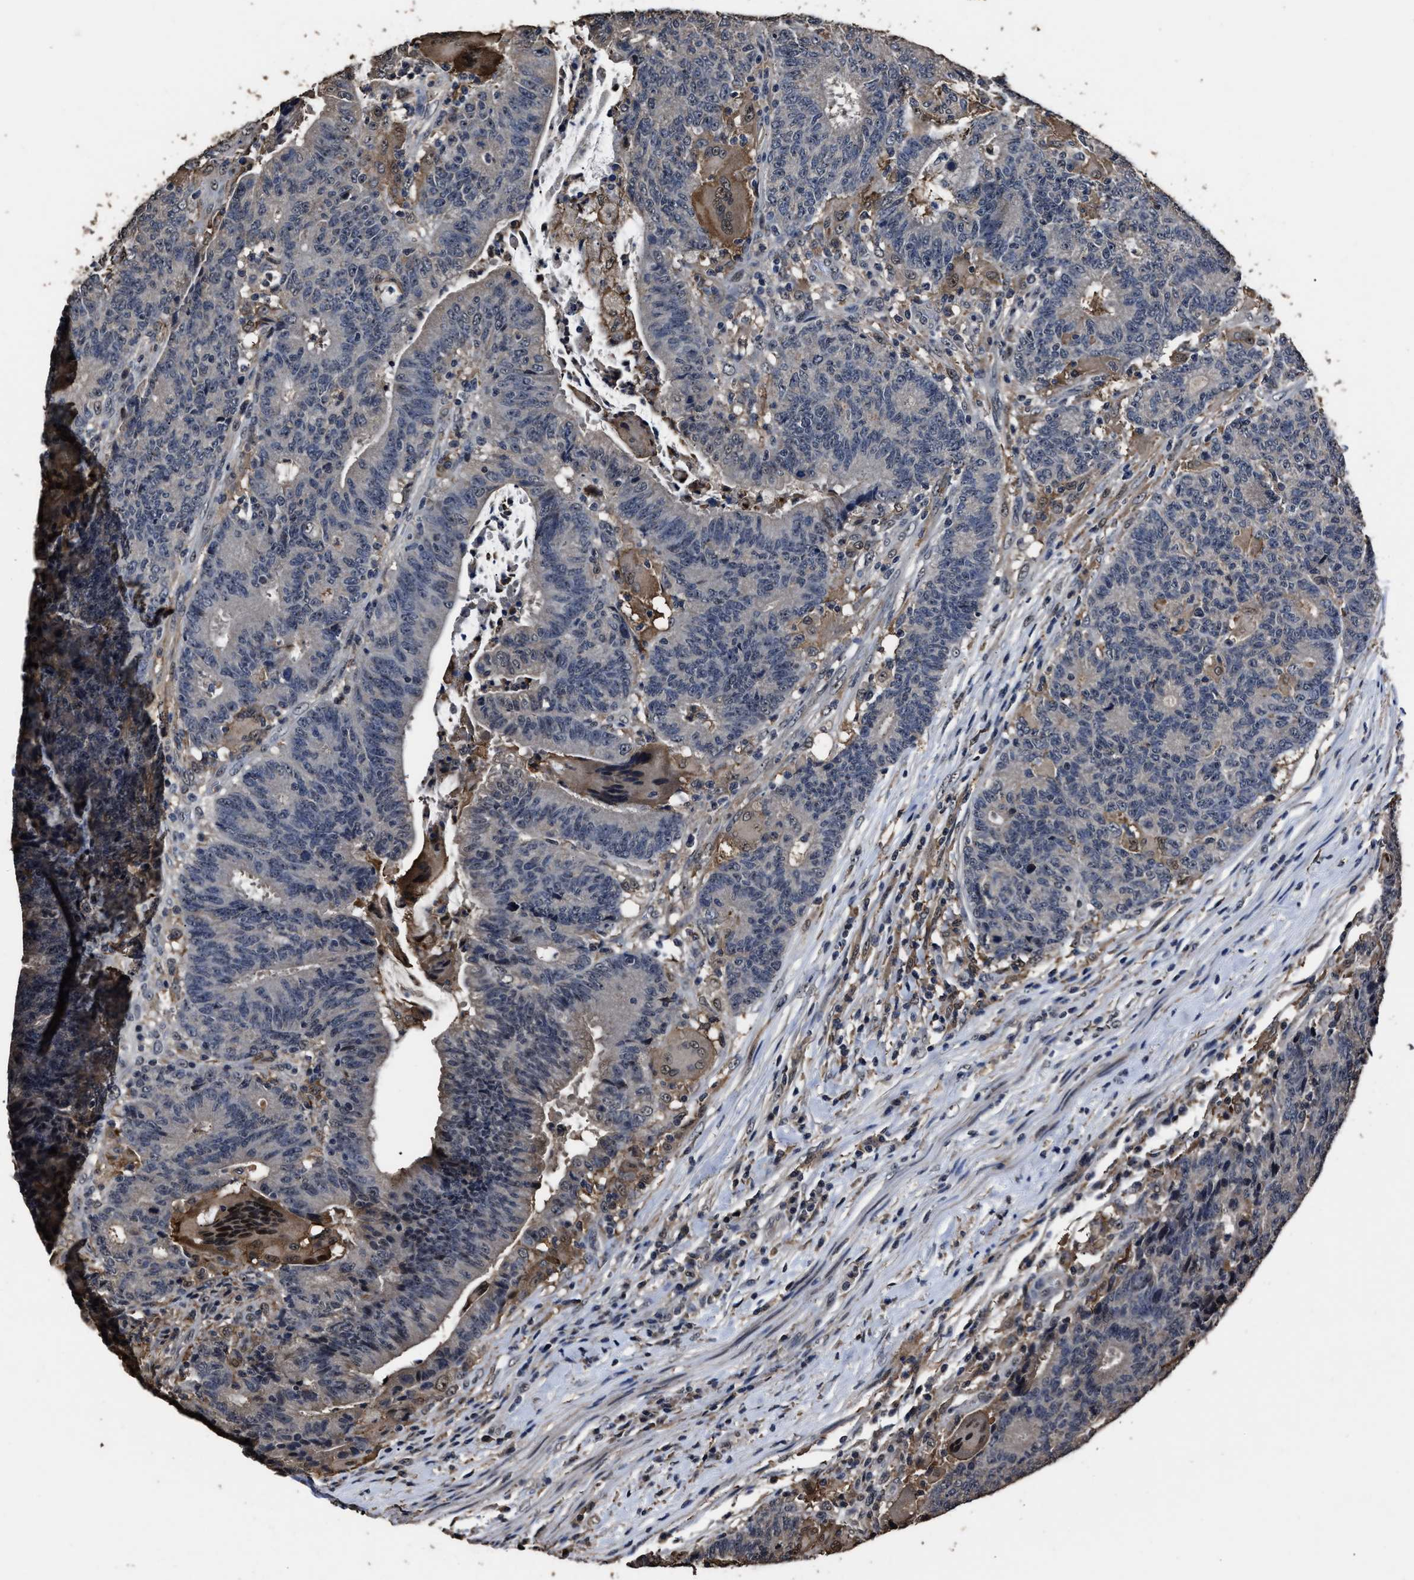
{"staining": {"intensity": "negative", "quantity": "none", "location": "none"}, "tissue": "colorectal cancer", "cell_type": "Tumor cells", "image_type": "cancer", "snomed": [{"axis": "morphology", "description": "Normal tissue, NOS"}, {"axis": "morphology", "description": "Adenocarcinoma, NOS"}, {"axis": "topography", "description": "Colon"}], "caption": "Adenocarcinoma (colorectal) was stained to show a protein in brown. There is no significant positivity in tumor cells.", "gene": "RSBN1L", "patient": {"sex": "female", "age": 75}}